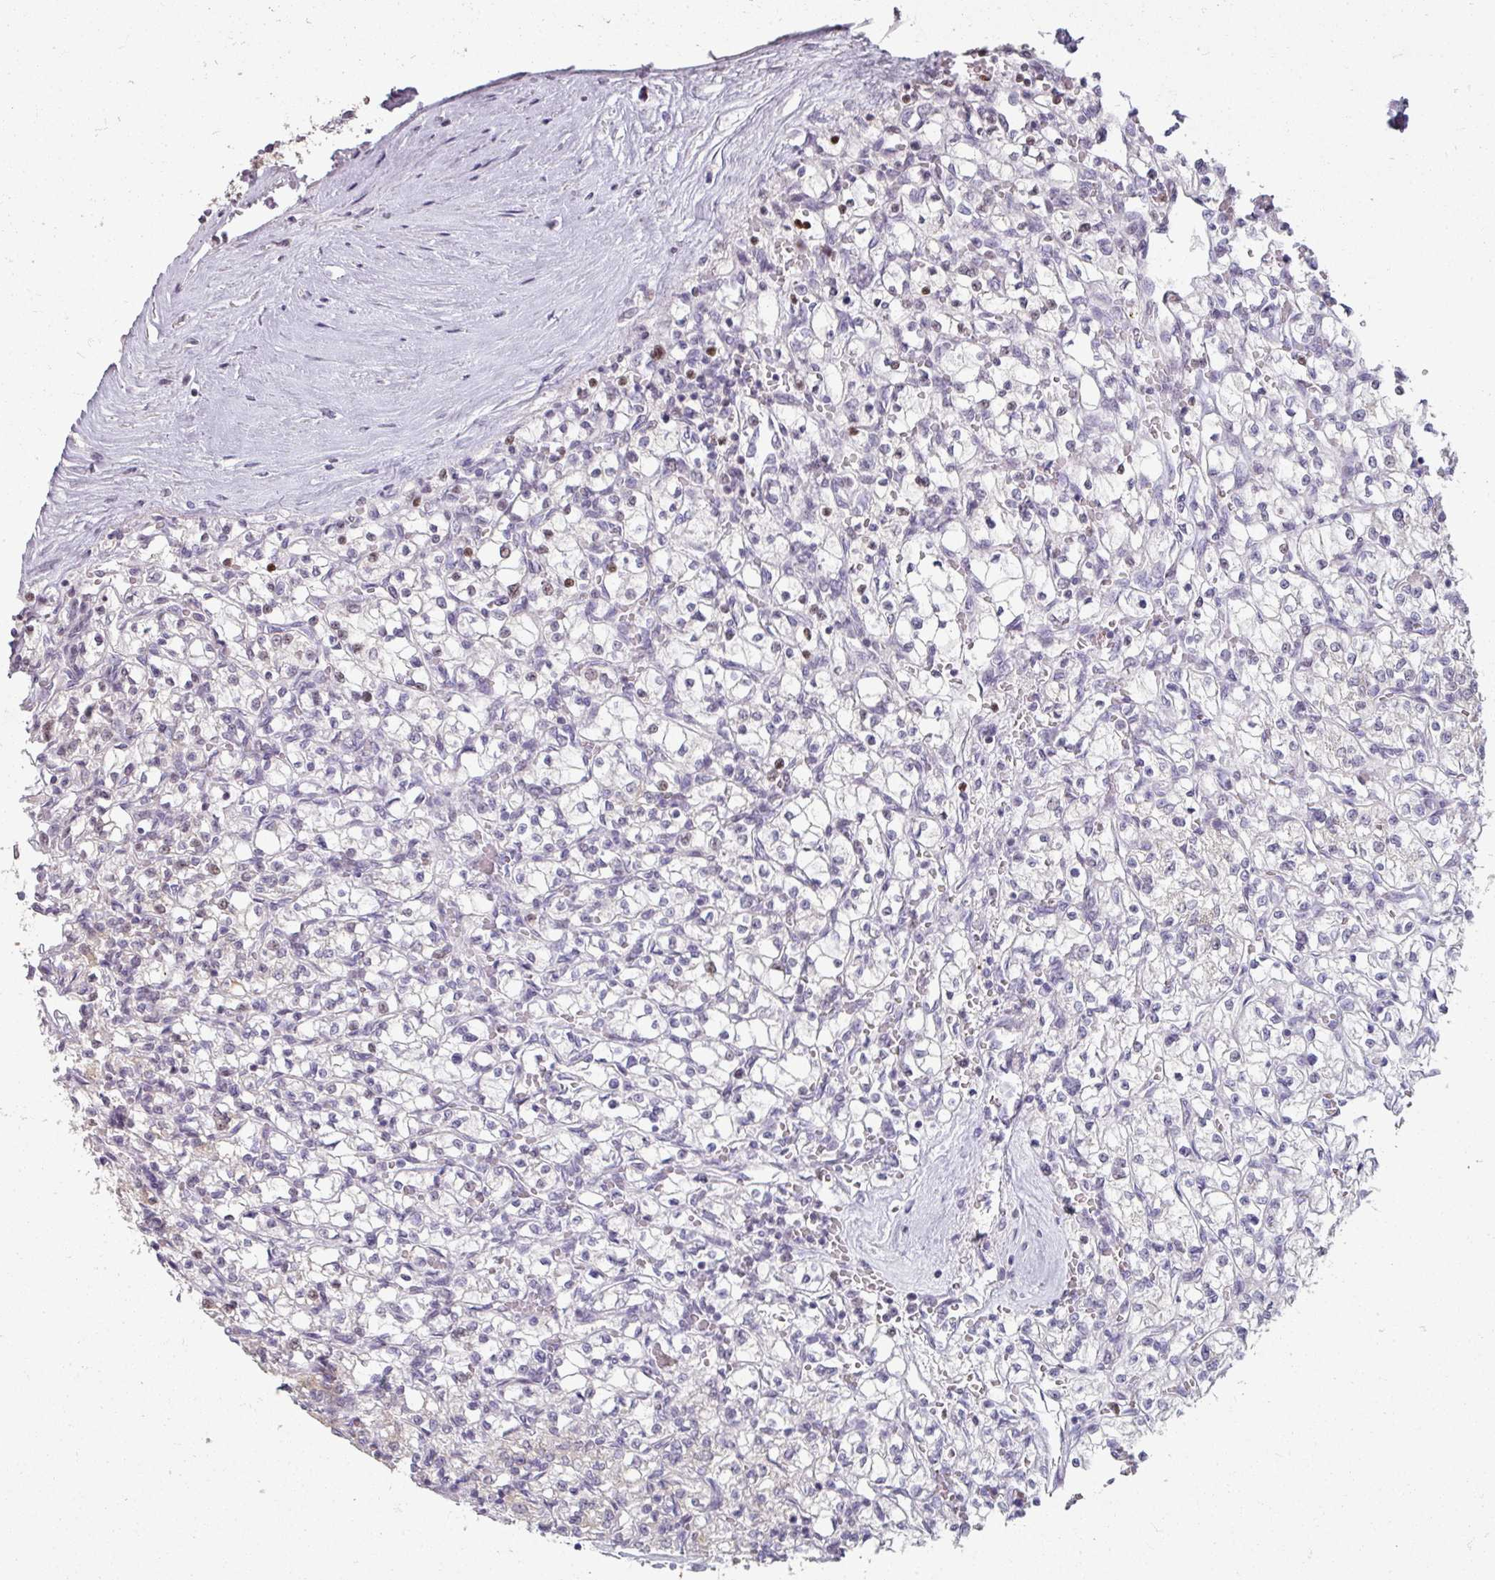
{"staining": {"intensity": "weak", "quantity": "<25%", "location": "nuclear"}, "tissue": "renal cancer", "cell_type": "Tumor cells", "image_type": "cancer", "snomed": [{"axis": "morphology", "description": "Adenocarcinoma, NOS"}, {"axis": "topography", "description": "Kidney"}], "caption": "An immunohistochemistry photomicrograph of renal adenocarcinoma is shown. There is no staining in tumor cells of renal adenocarcinoma. Brightfield microscopy of immunohistochemistry stained with DAB (brown) and hematoxylin (blue), captured at high magnification.", "gene": "GTF2H3", "patient": {"sex": "female", "age": 64}}